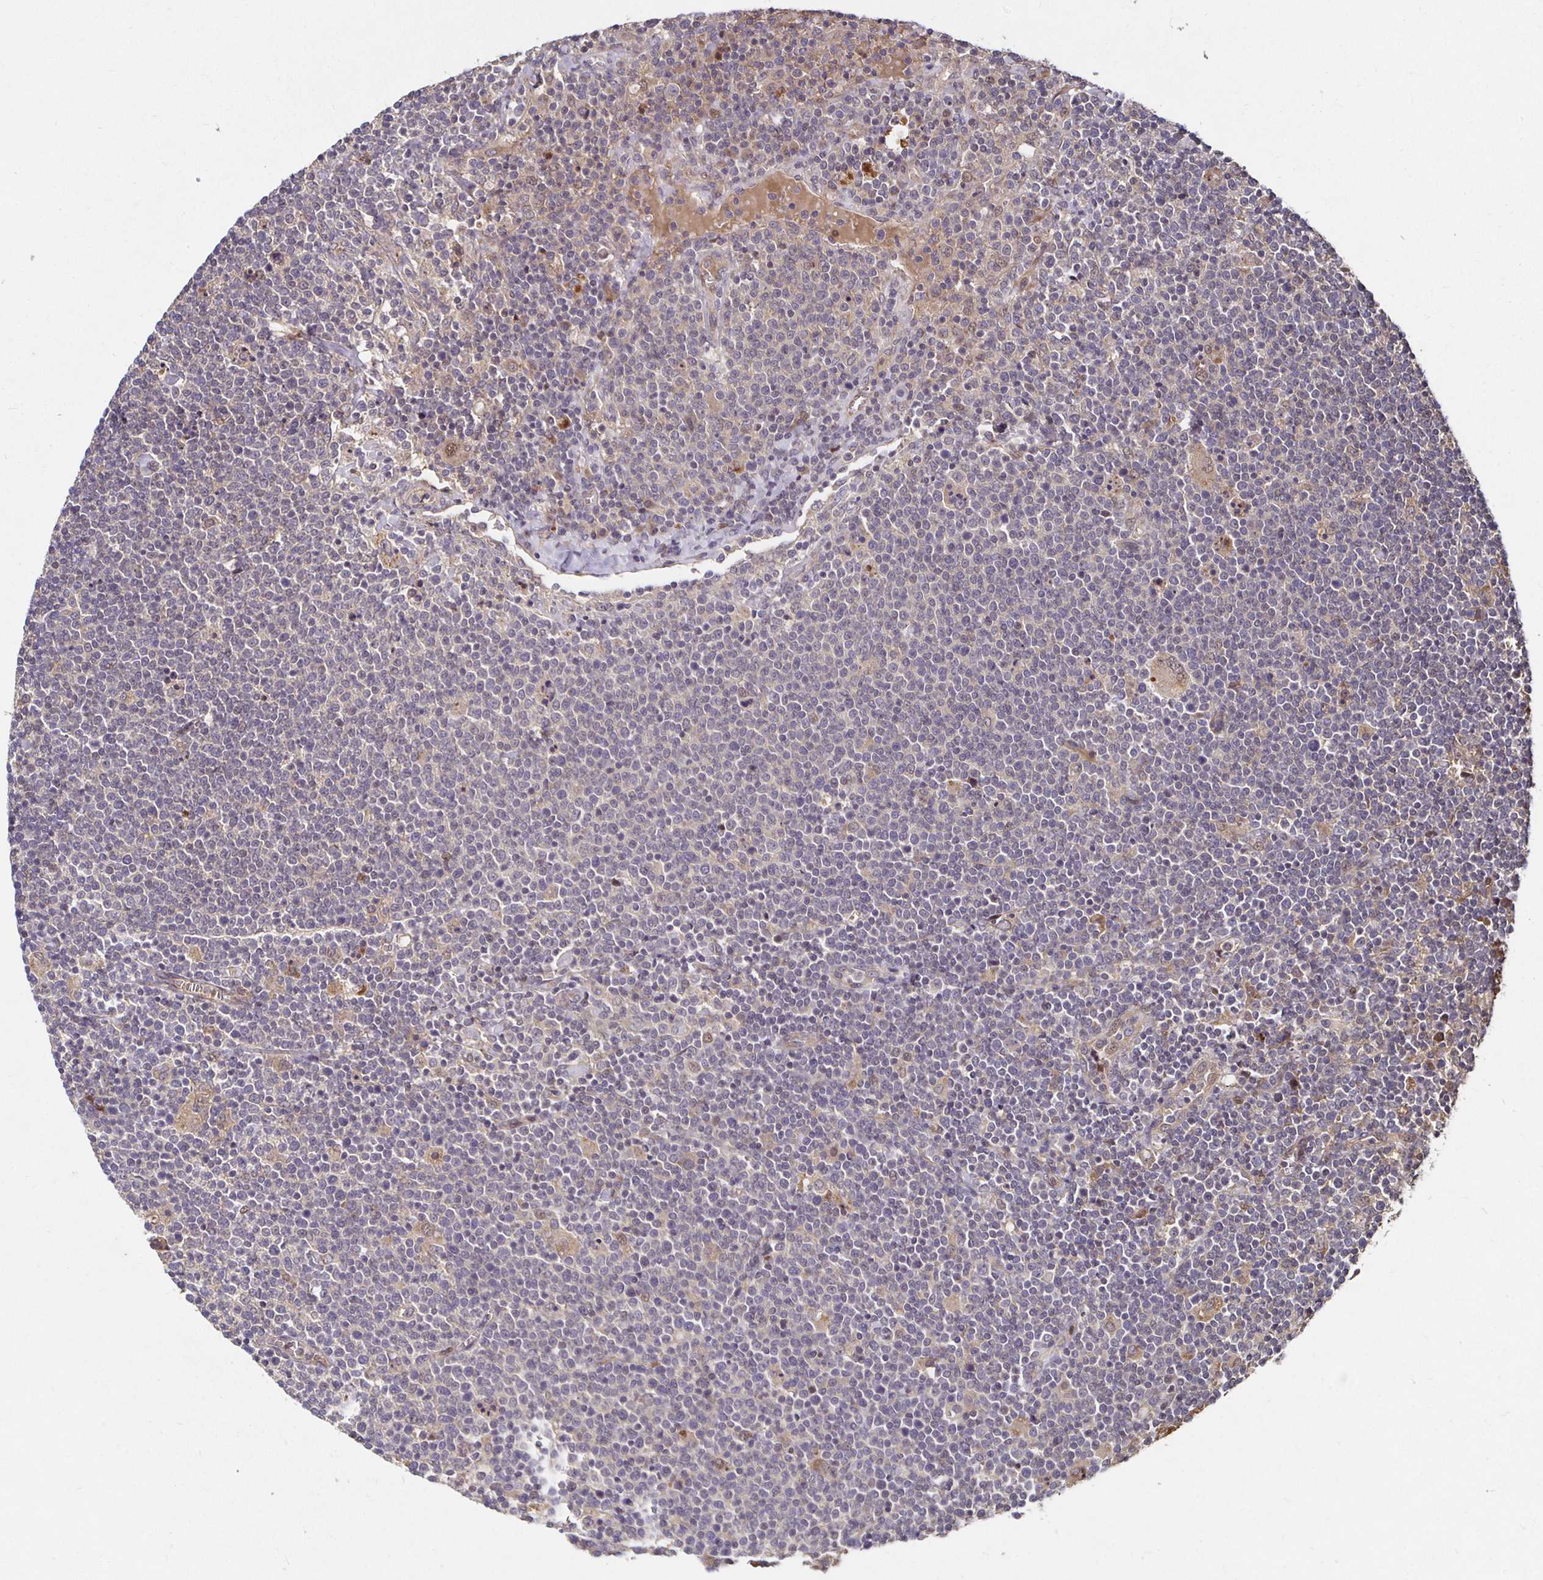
{"staining": {"intensity": "negative", "quantity": "none", "location": "none"}, "tissue": "lymphoma", "cell_type": "Tumor cells", "image_type": "cancer", "snomed": [{"axis": "morphology", "description": "Malignant lymphoma, non-Hodgkin's type, High grade"}, {"axis": "topography", "description": "Lymph node"}], "caption": "Image shows no protein positivity in tumor cells of malignant lymphoma, non-Hodgkin's type (high-grade) tissue.", "gene": "SMYD3", "patient": {"sex": "male", "age": 61}}